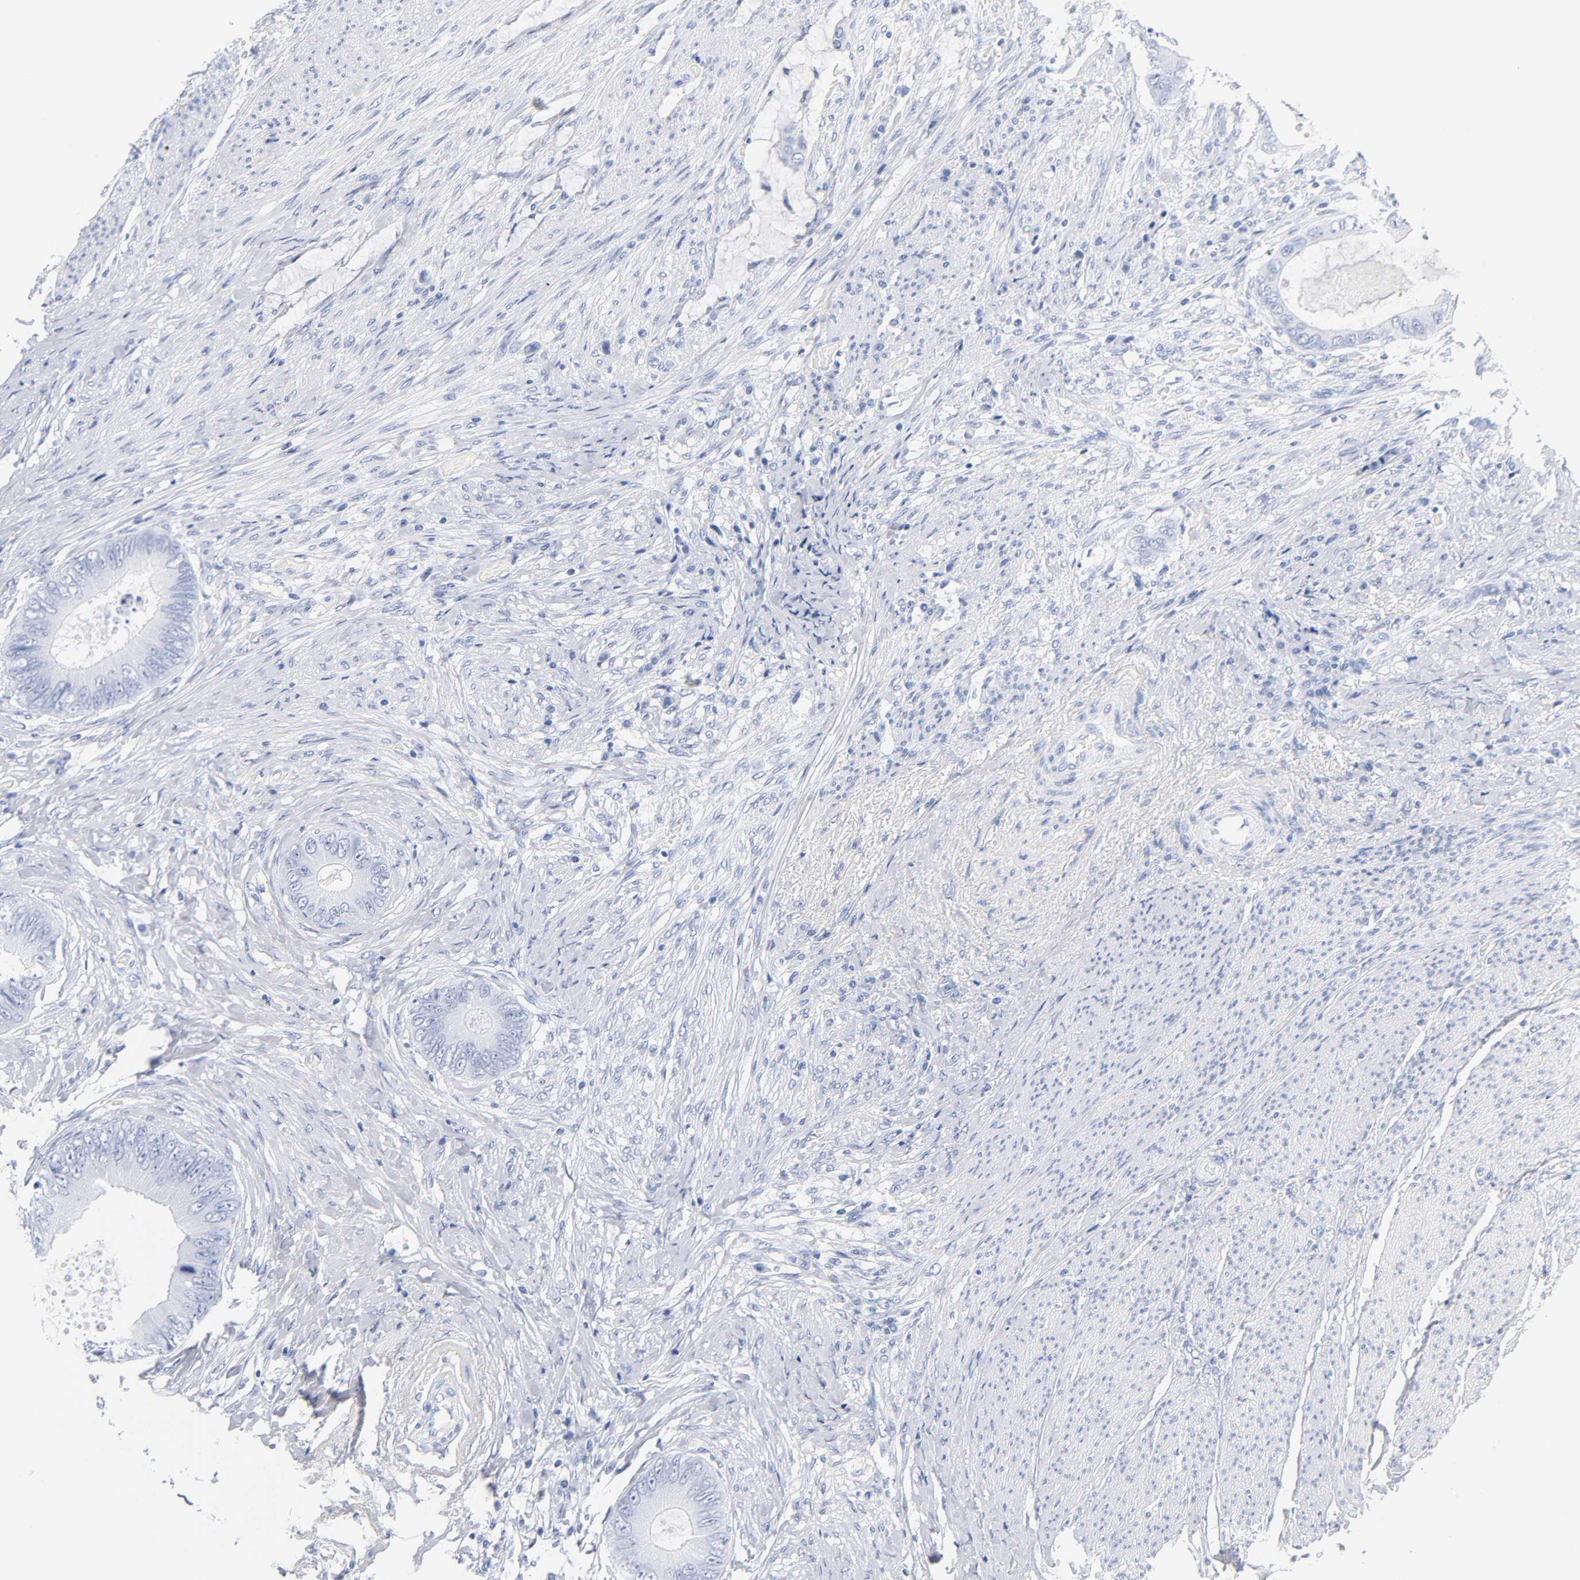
{"staining": {"intensity": "negative", "quantity": "none", "location": "none"}, "tissue": "colorectal cancer", "cell_type": "Tumor cells", "image_type": "cancer", "snomed": [{"axis": "morphology", "description": "Normal tissue, NOS"}, {"axis": "morphology", "description": "Adenocarcinoma, NOS"}, {"axis": "topography", "description": "Rectum"}, {"axis": "topography", "description": "Peripheral nerve tissue"}], "caption": "A micrograph of adenocarcinoma (colorectal) stained for a protein displays no brown staining in tumor cells. (DAB (3,3'-diaminobenzidine) immunohistochemistry (IHC), high magnification).", "gene": "NFATC1", "patient": {"sex": "female", "age": 77}}